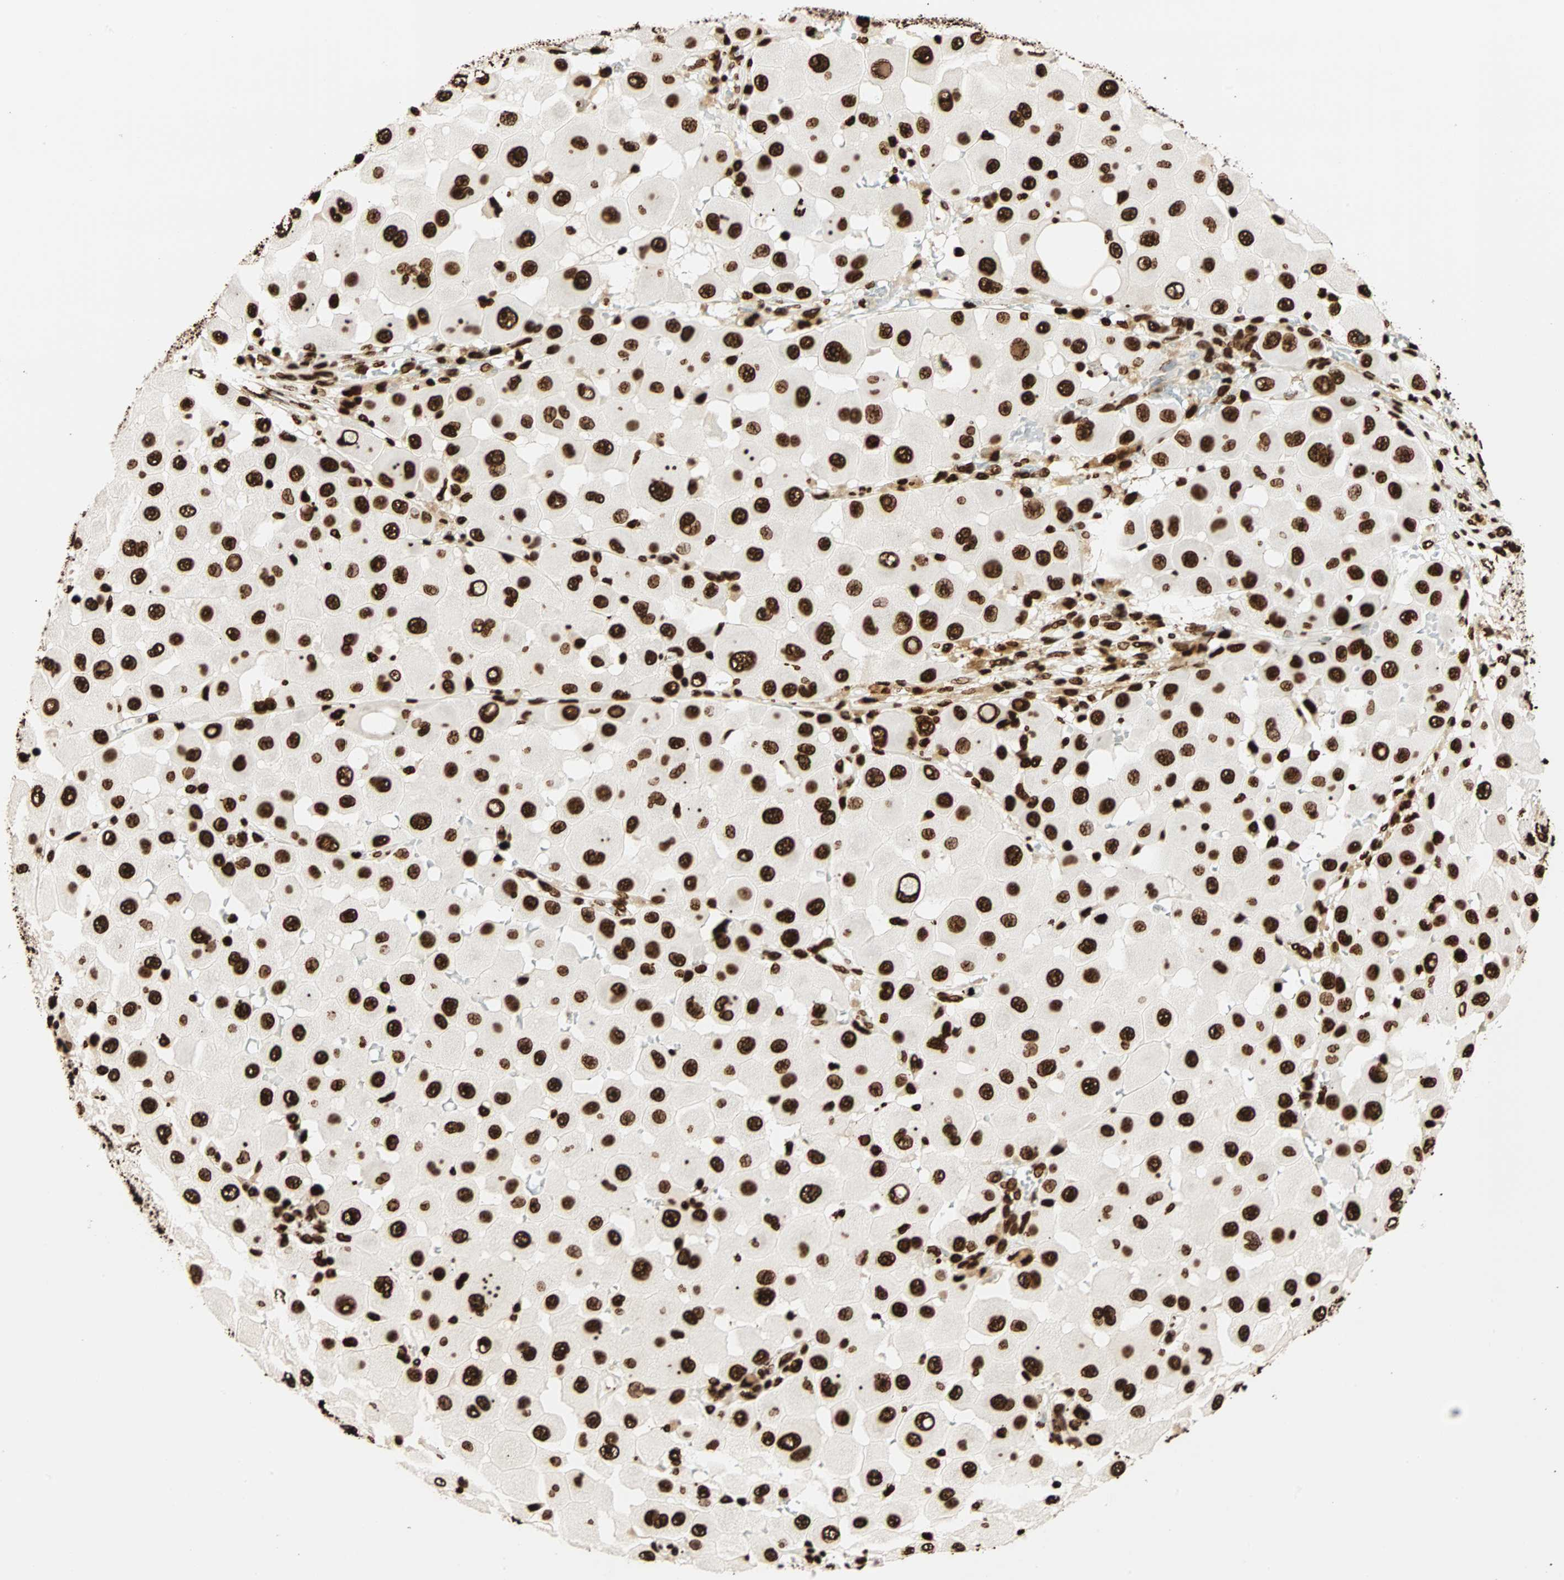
{"staining": {"intensity": "strong", "quantity": ">75%", "location": "nuclear"}, "tissue": "melanoma", "cell_type": "Tumor cells", "image_type": "cancer", "snomed": [{"axis": "morphology", "description": "Malignant melanoma, NOS"}, {"axis": "topography", "description": "Skin"}], "caption": "Brown immunohistochemical staining in malignant melanoma exhibits strong nuclear expression in approximately >75% of tumor cells.", "gene": "GLI2", "patient": {"sex": "female", "age": 81}}